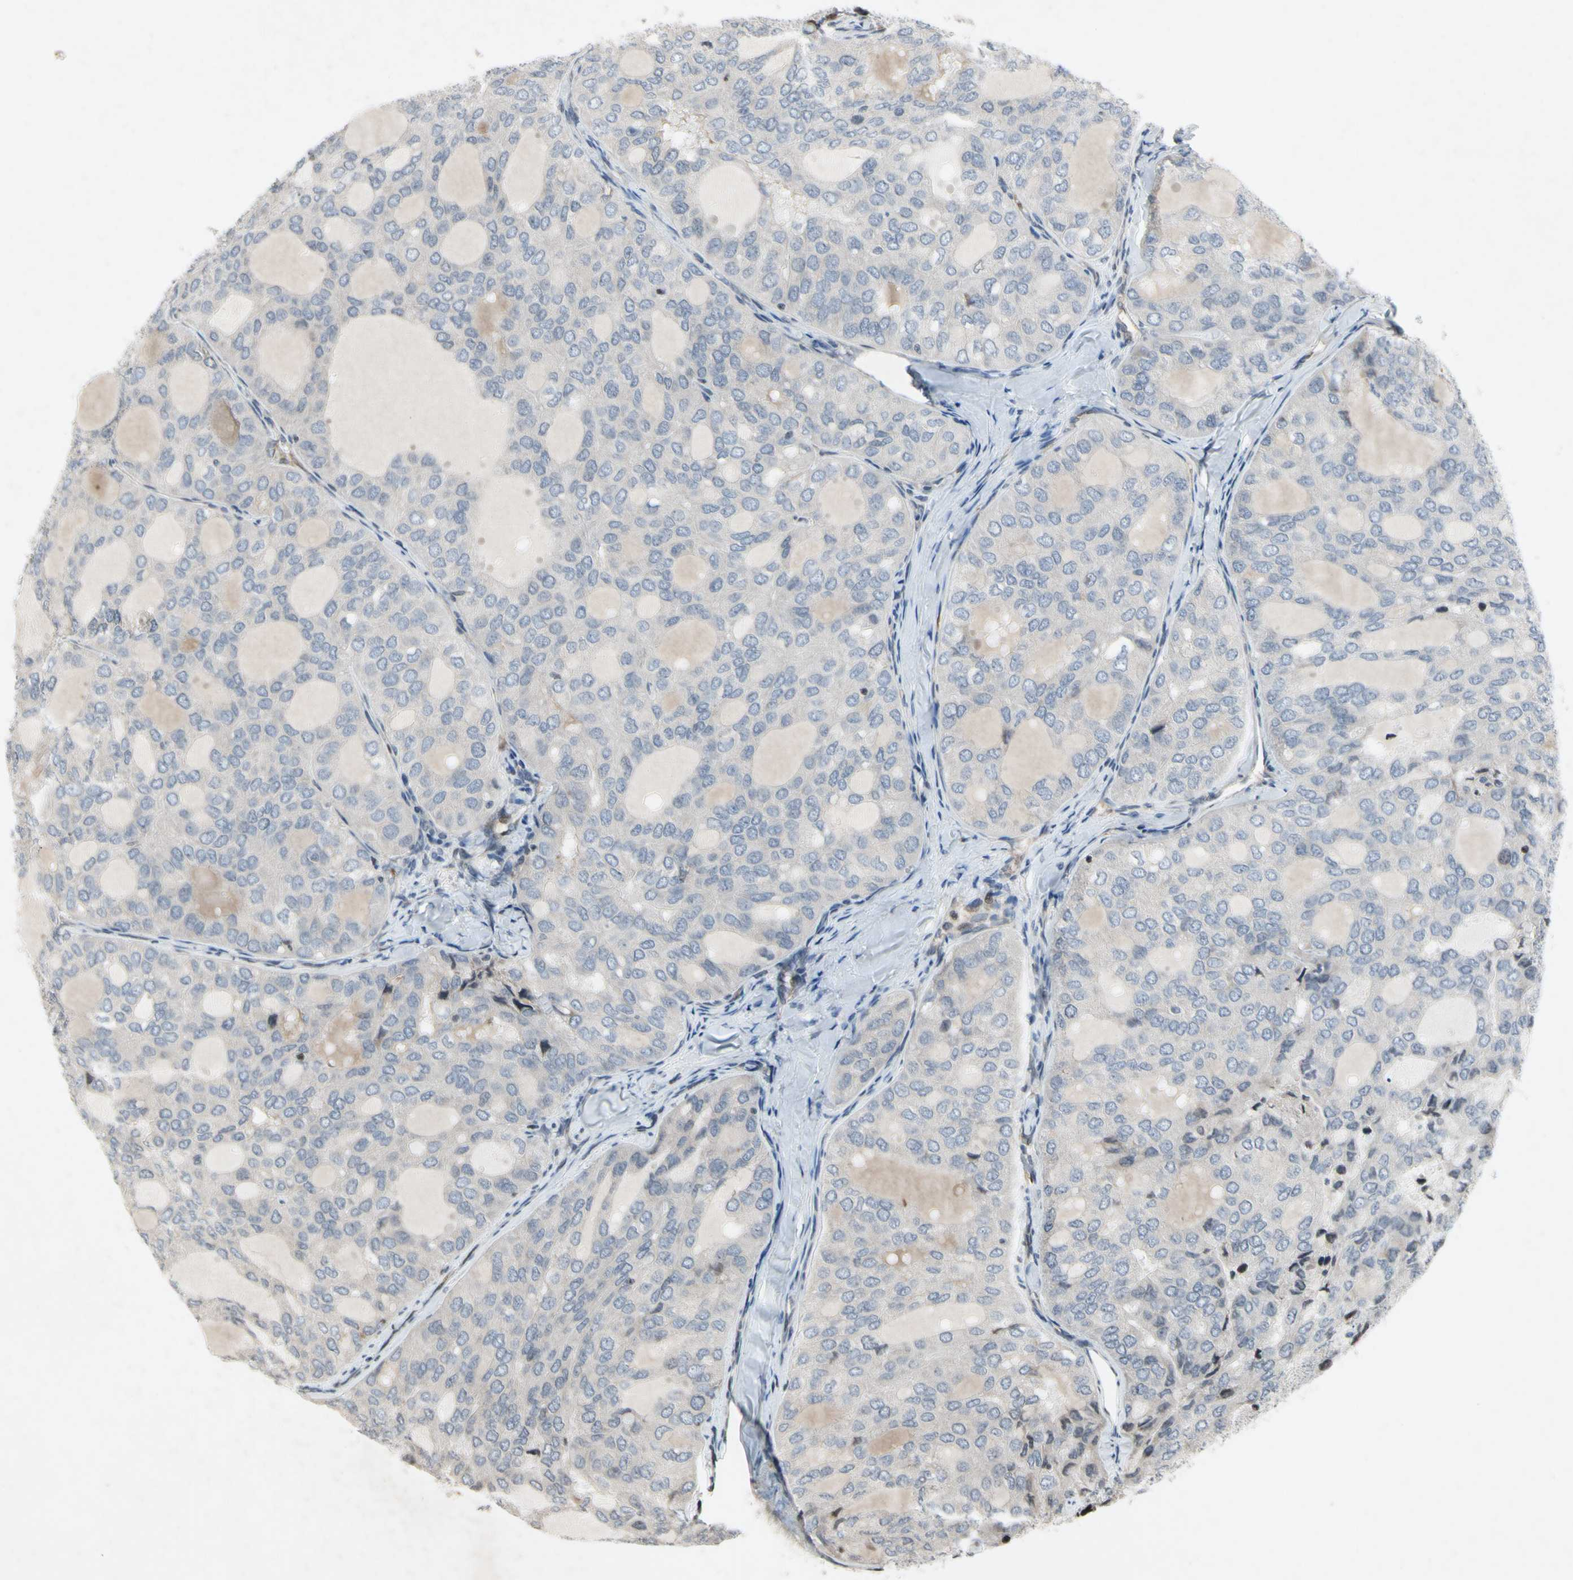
{"staining": {"intensity": "negative", "quantity": "none", "location": "none"}, "tissue": "thyroid cancer", "cell_type": "Tumor cells", "image_type": "cancer", "snomed": [{"axis": "morphology", "description": "Follicular adenoma carcinoma, NOS"}, {"axis": "topography", "description": "Thyroid gland"}], "caption": "An immunohistochemistry photomicrograph of thyroid cancer (follicular adenoma carcinoma) is shown. There is no staining in tumor cells of thyroid cancer (follicular adenoma carcinoma). The staining was performed using DAB (3,3'-diaminobenzidine) to visualize the protein expression in brown, while the nuclei were stained in blue with hematoxylin (Magnification: 20x).", "gene": "ARG1", "patient": {"sex": "male", "age": 75}}